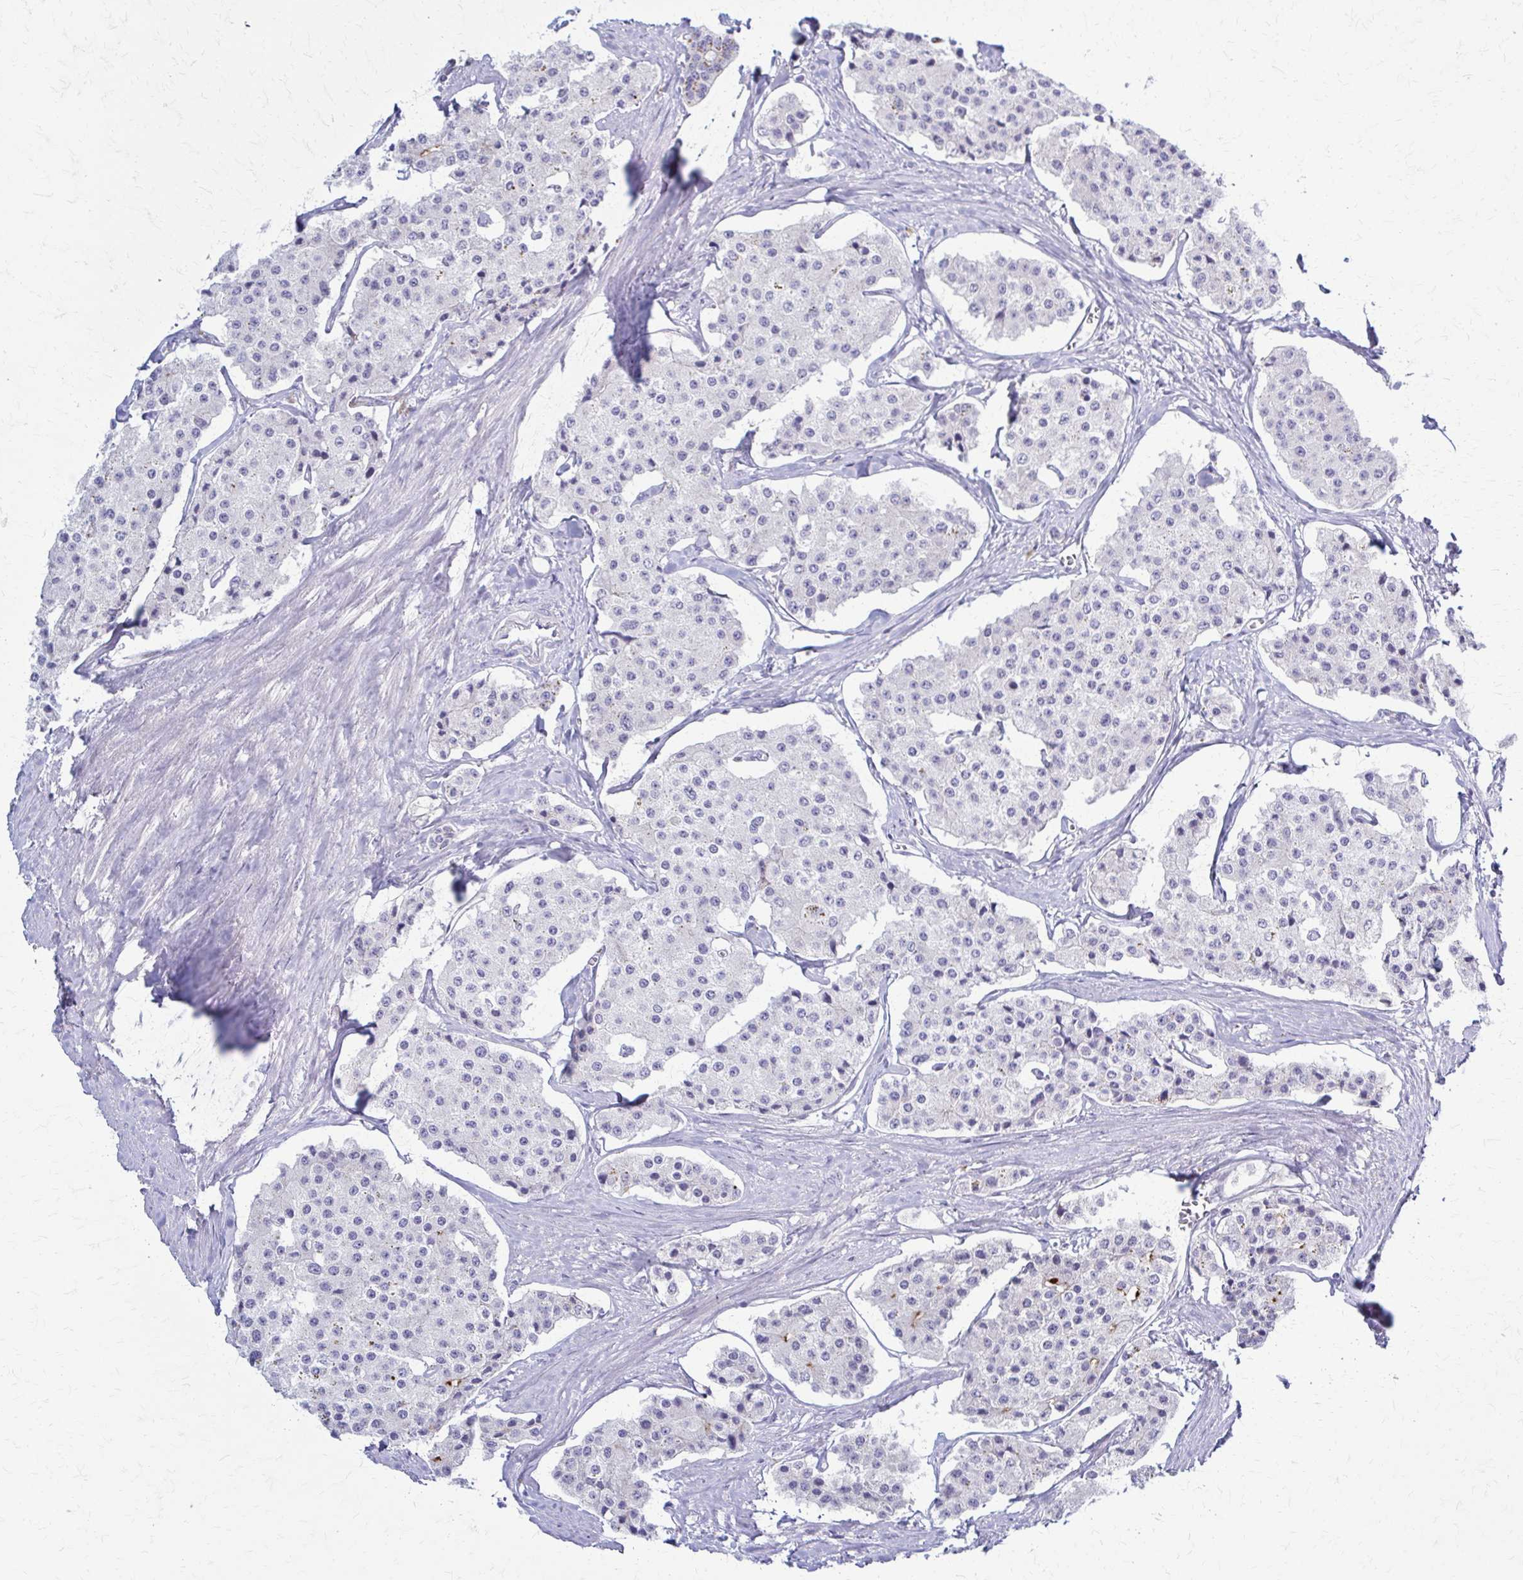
{"staining": {"intensity": "negative", "quantity": "none", "location": "none"}, "tissue": "carcinoid", "cell_type": "Tumor cells", "image_type": "cancer", "snomed": [{"axis": "morphology", "description": "Carcinoid, malignant, NOS"}, {"axis": "topography", "description": "Small intestine"}], "caption": "Tumor cells are negative for protein expression in human carcinoid.", "gene": "RHOBTB2", "patient": {"sex": "female", "age": 65}}